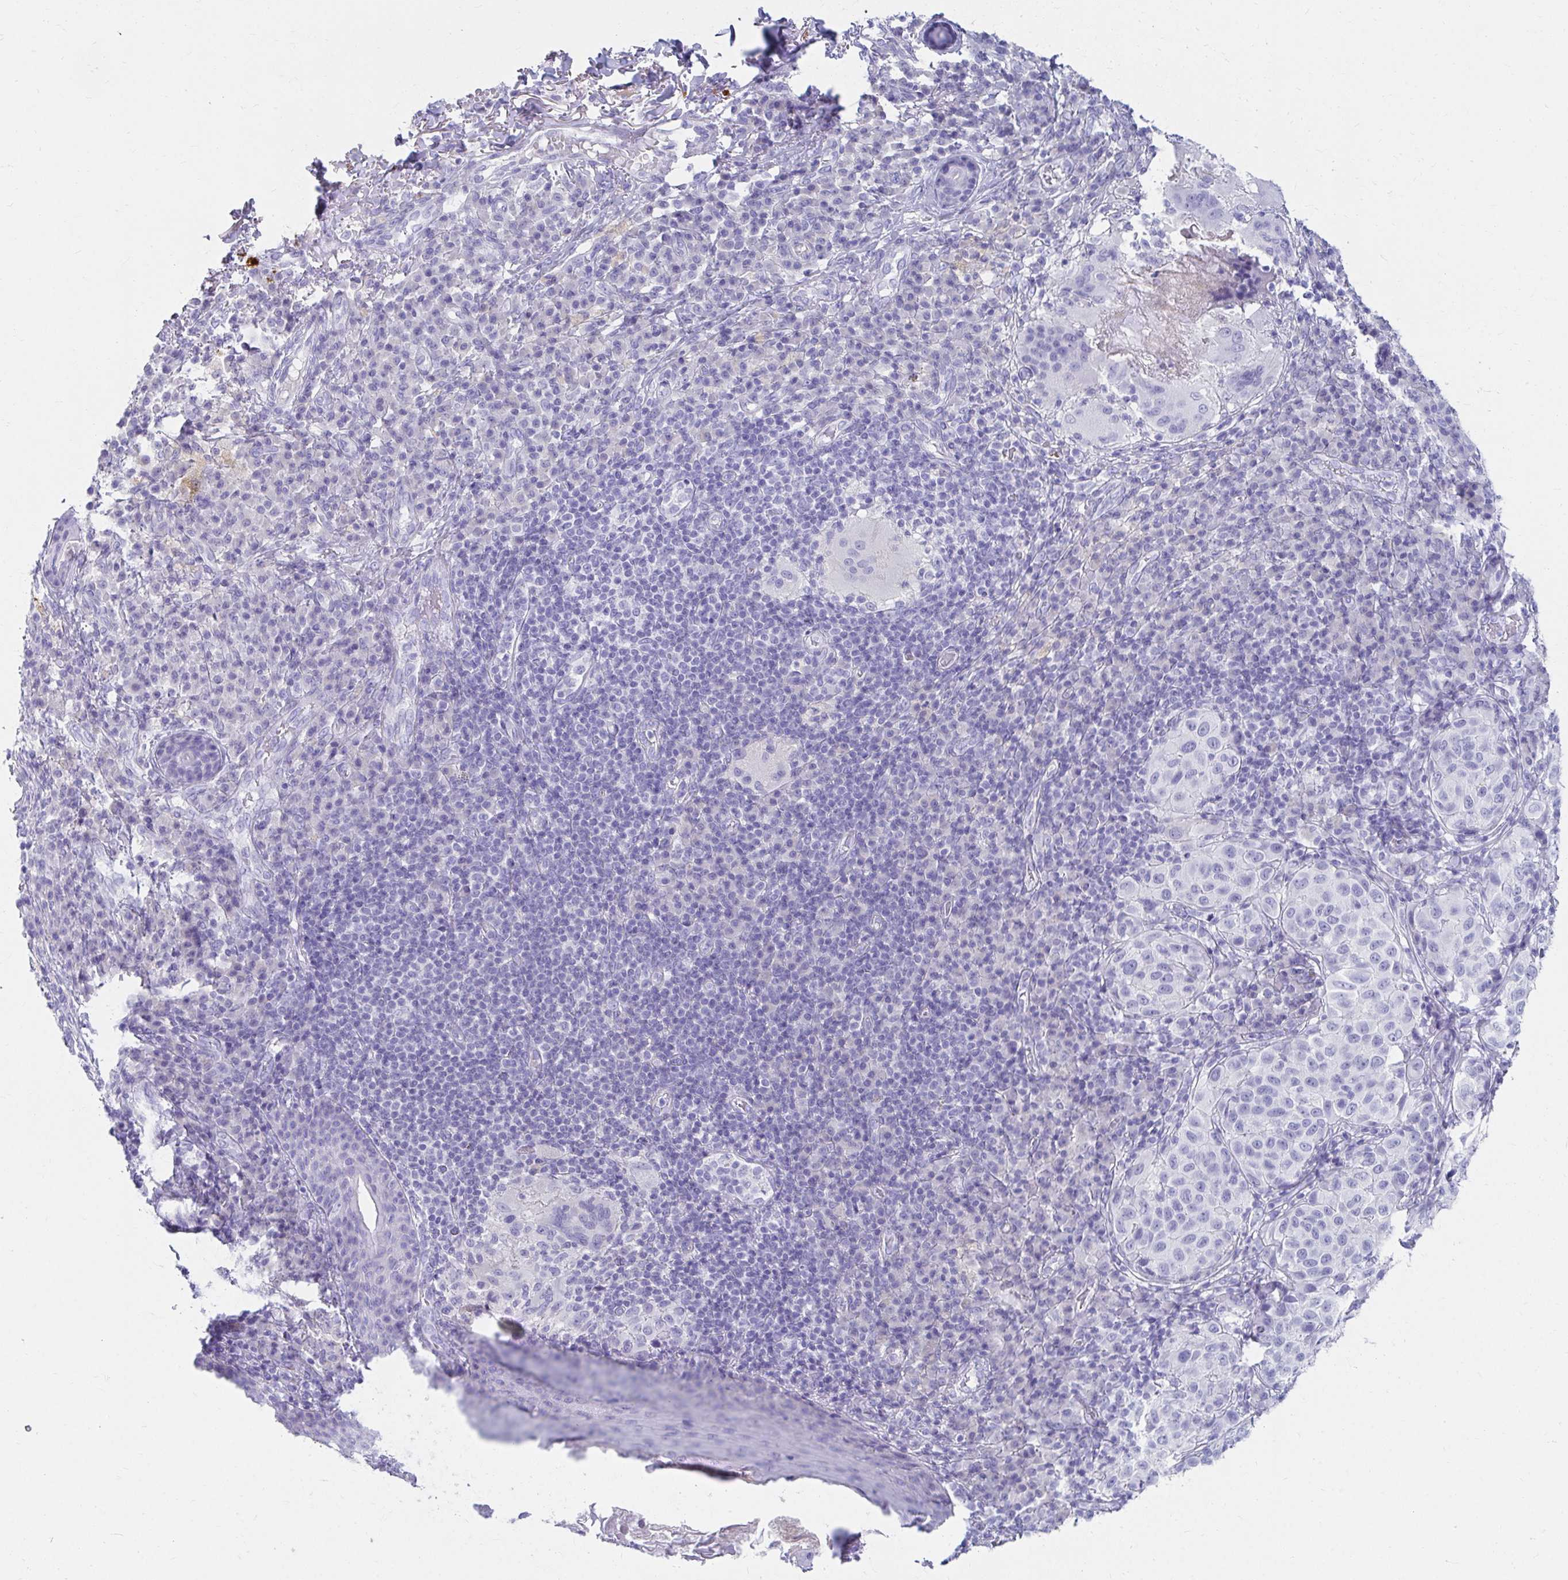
{"staining": {"intensity": "negative", "quantity": "none", "location": "none"}, "tissue": "melanoma", "cell_type": "Tumor cells", "image_type": "cancer", "snomed": [{"axis": "morphology", "description": "Malignant melanoma, NOS"}, {"axis": "topography", "description": "Skin"}], "caption": "Immunohistochemical staining of human melanoma demonstrates no significant expression in tumor cells. (DAB IHC with hematoxylin counter stain).", "gene": "DPEP3", "patient": {"sex": "male", "age": 38}}